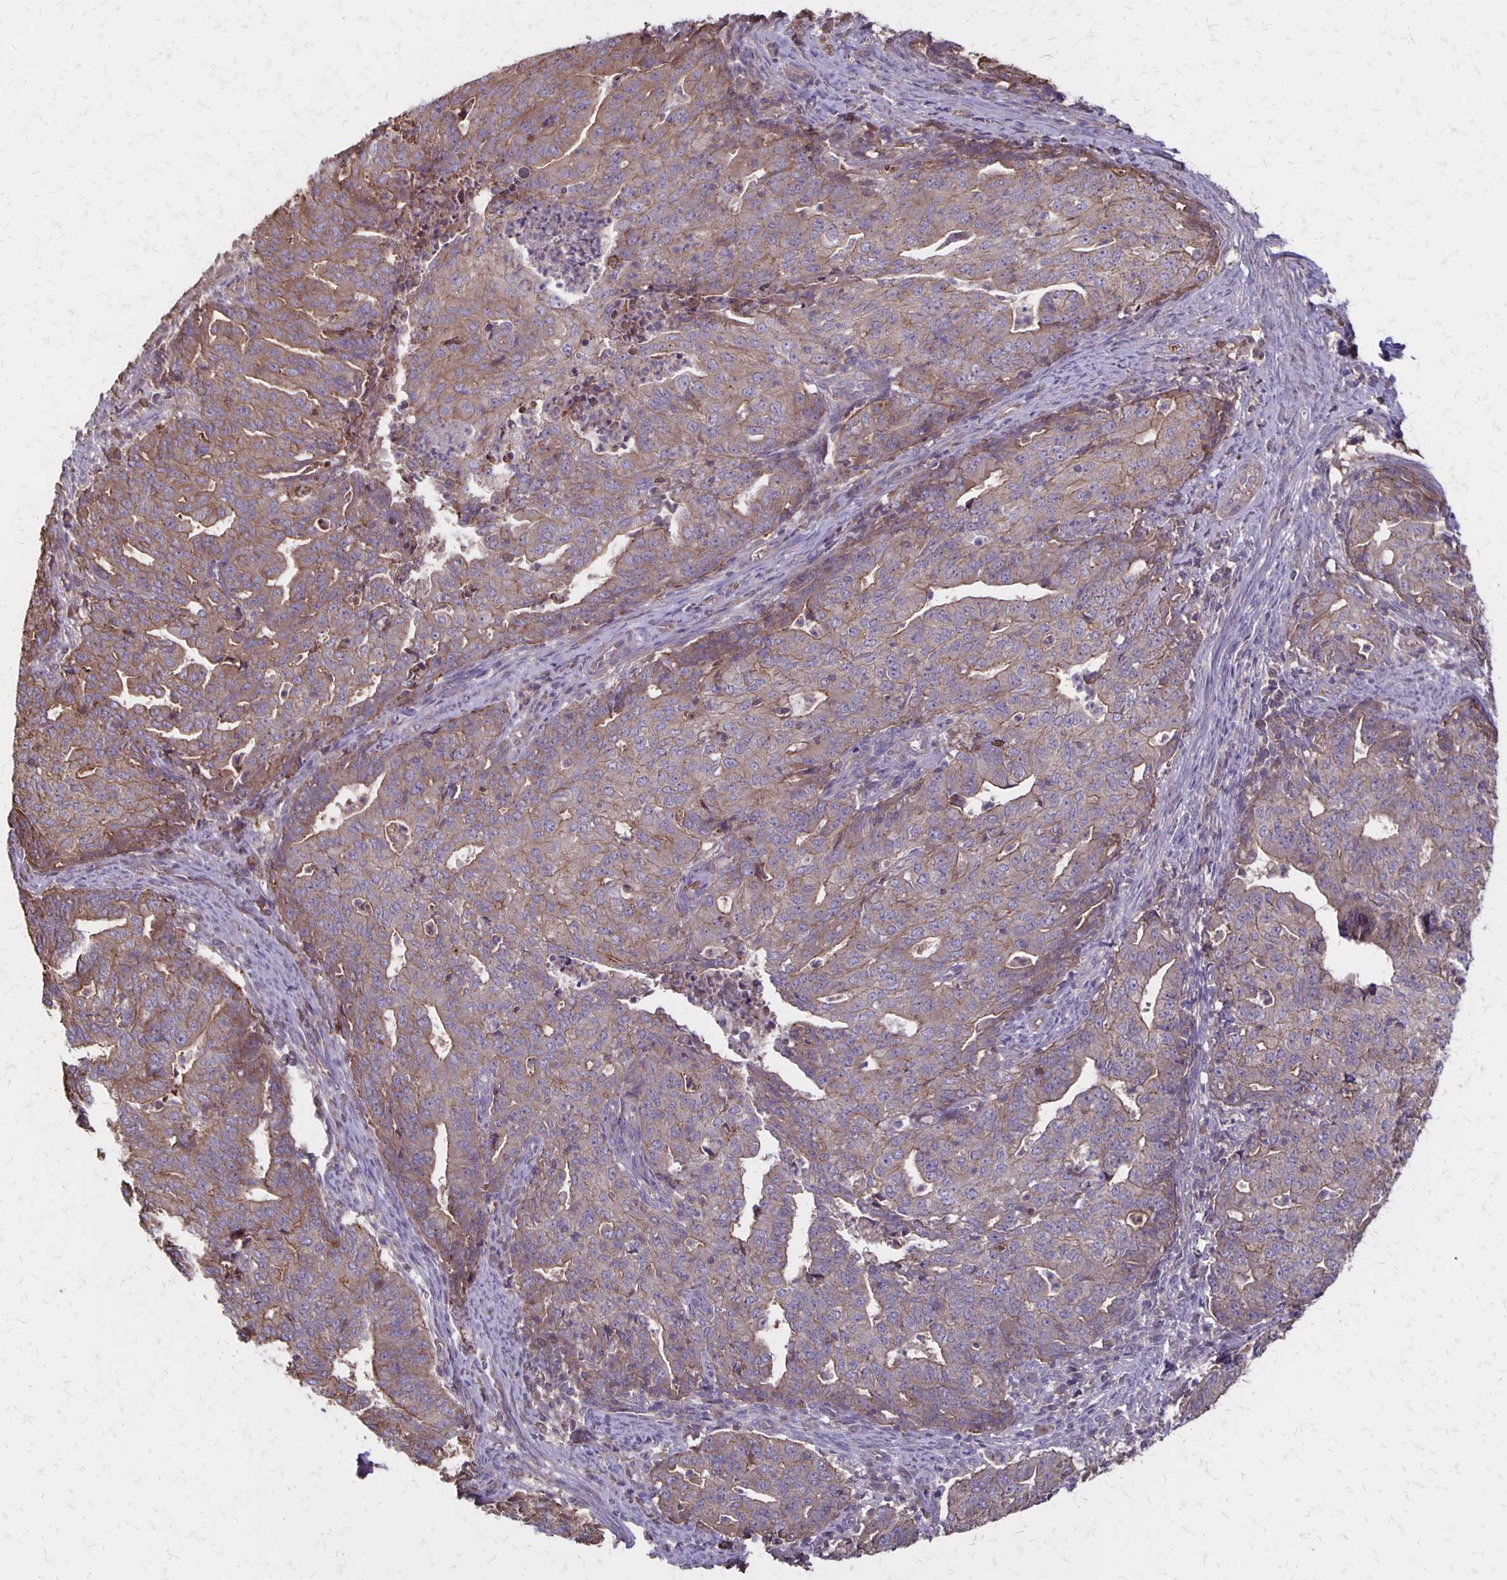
{"staining": {"intensity": "weak", "quantity": ">75%", "location": "cytoplasmic/membranous"}, "tissue": "endometrial cancer", "cell_type": "Tumor cells", "image_type": "cancer", "snomed": [{"axis": "morphology", "description": "Adenocarcinoma, NOS"}, {"axis": "topography", "description": "Endometrium"}], "caption": "Protein expression analysis of endometrial cancer (adenocarcinoma) shows weak cytoplasmic/membranous expression in approximately >75% of tumor cells.", "gene": "PROM2", "patient": {"sex": "female", "age": 82}}